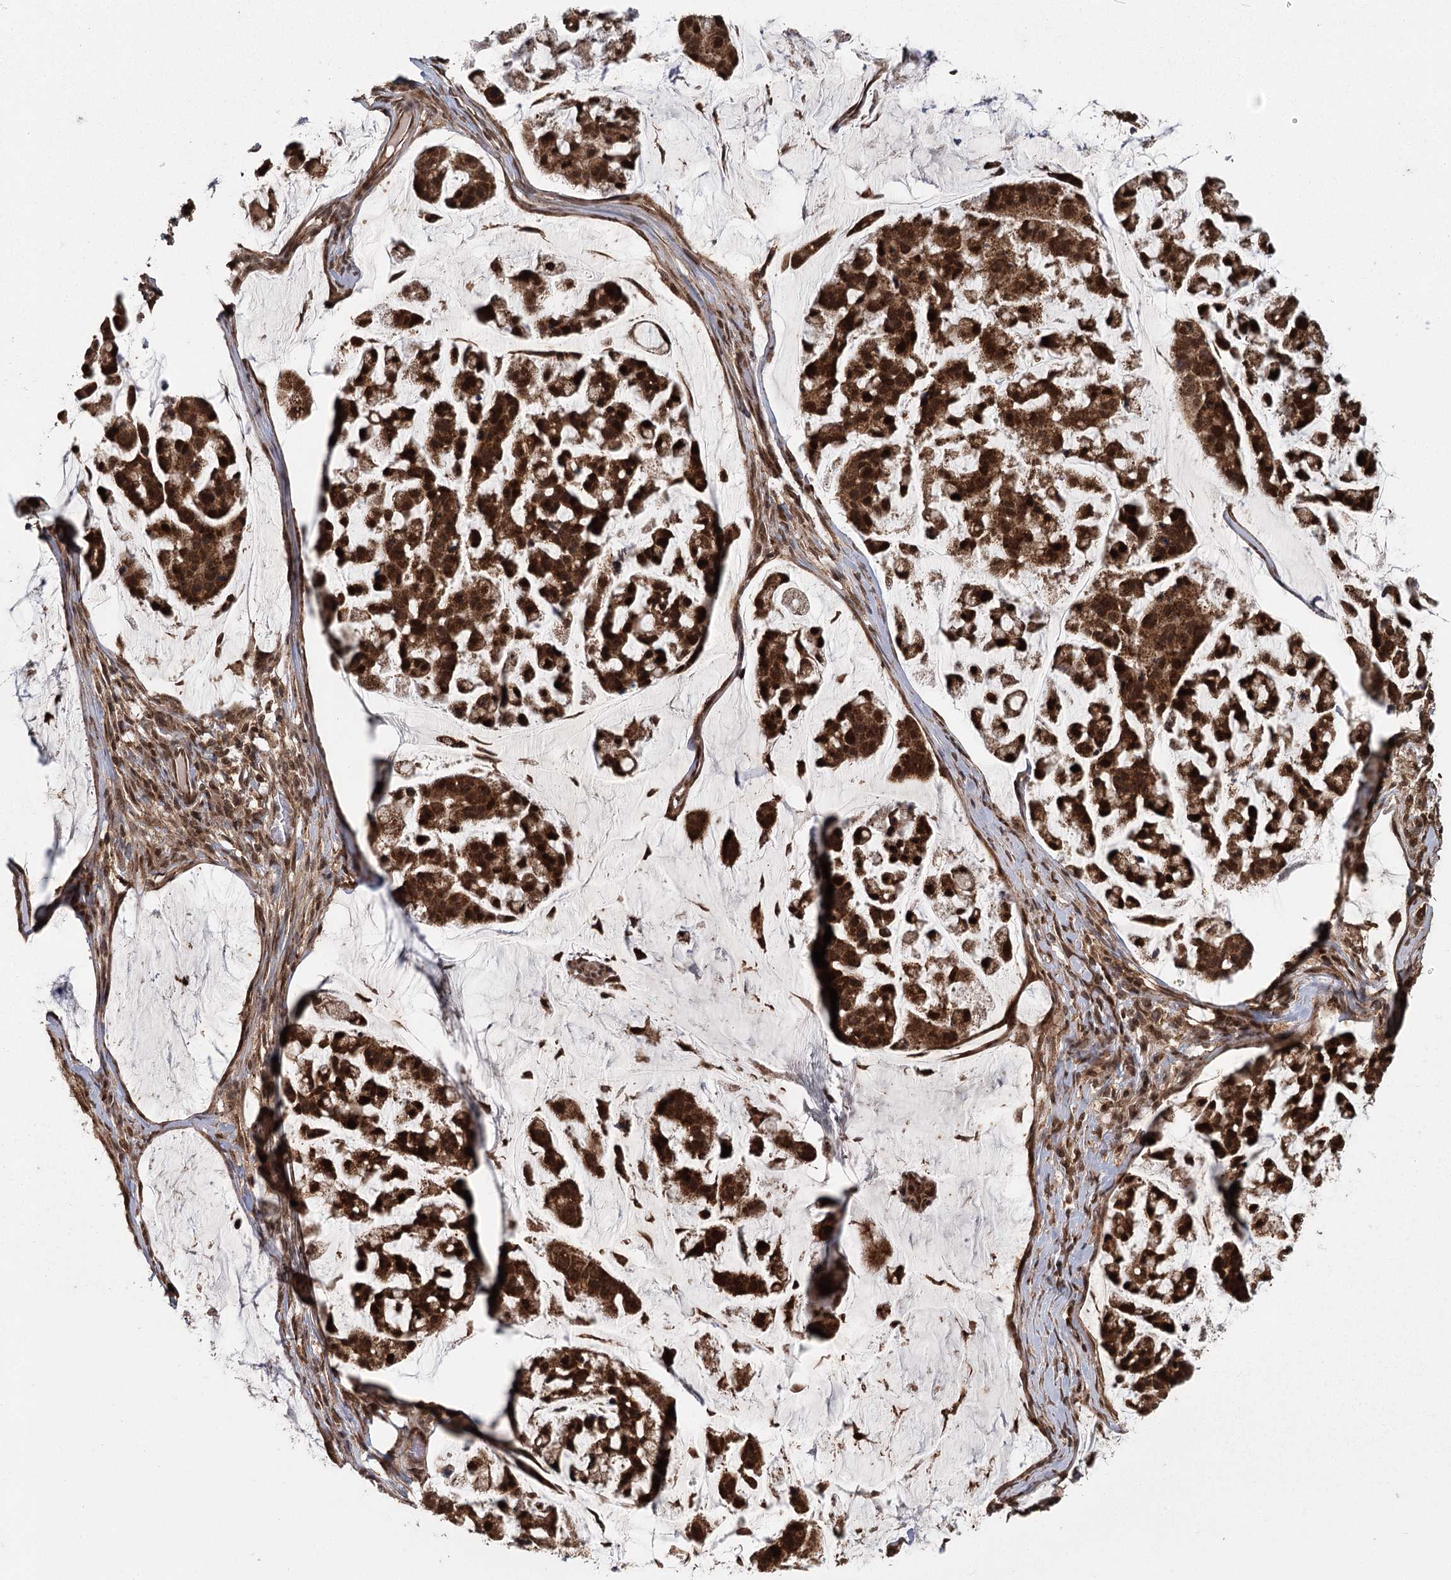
{"staining": {"intensity": "strong", "quantity": ">75%", "location": "cytoplasmic/membranous"}, "tissue": "stomach cancer", "cell_type": "Tumor cells", "image_type": "cancer", "snomed": [{"axis": "morphology", "description": "Adenocarcinoma, NOS"}, {"axis": "topography", "description": "Stomach, lower"}], "caption": "Stomach cancer (adenocarcinoma) stained with DAB IHC displays high levels of strong cytoplasmic/membranous staining in approximately >75% of tumor cells.", "gene": "MICU1", "patient": {"sex": "male", "age": 67}}